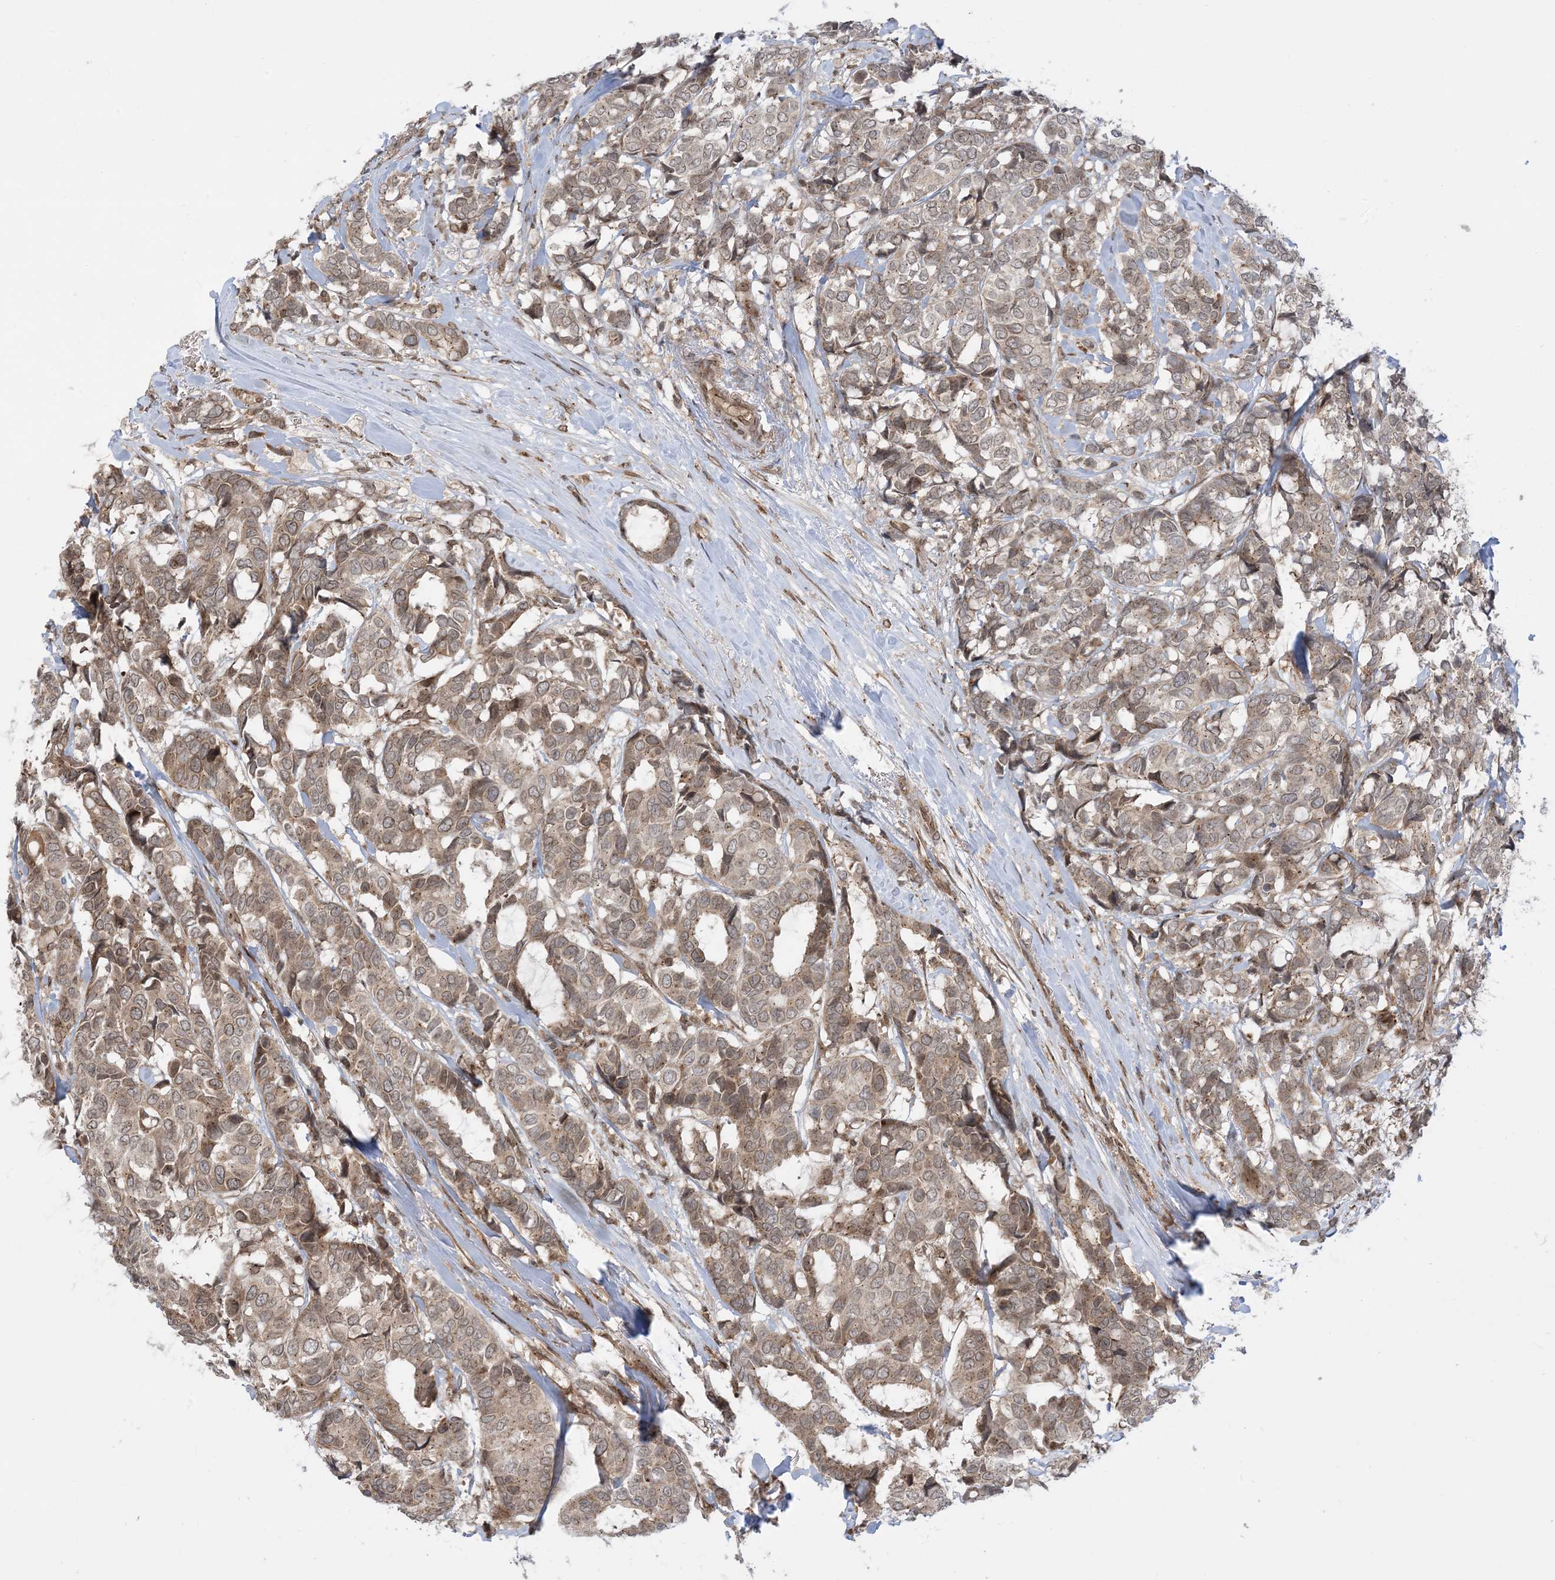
{"staining": {"intensity": "moderate", "quantity": ">75%", "location": "cytoplasmic/membranous"}, "tissue": "breast cancer", "cell_type": "Tumor cells", "image_type": "cancer", "snomed": [{"axis": "morphology", "description": "Duct carcinoma"}, {"axis": "topography", "description": "Breast"}], "caption": "An image of human intraductal carcinoma (breast) stained for a protein displays moderate cytoplasmic/membranous brown staining in tumor cells. Immunohistochemistry stains the protein of interest in brown and the nuclei are stained blue.", "gene": "CASP4", "patient": {"sex": "female", "age": 87}}